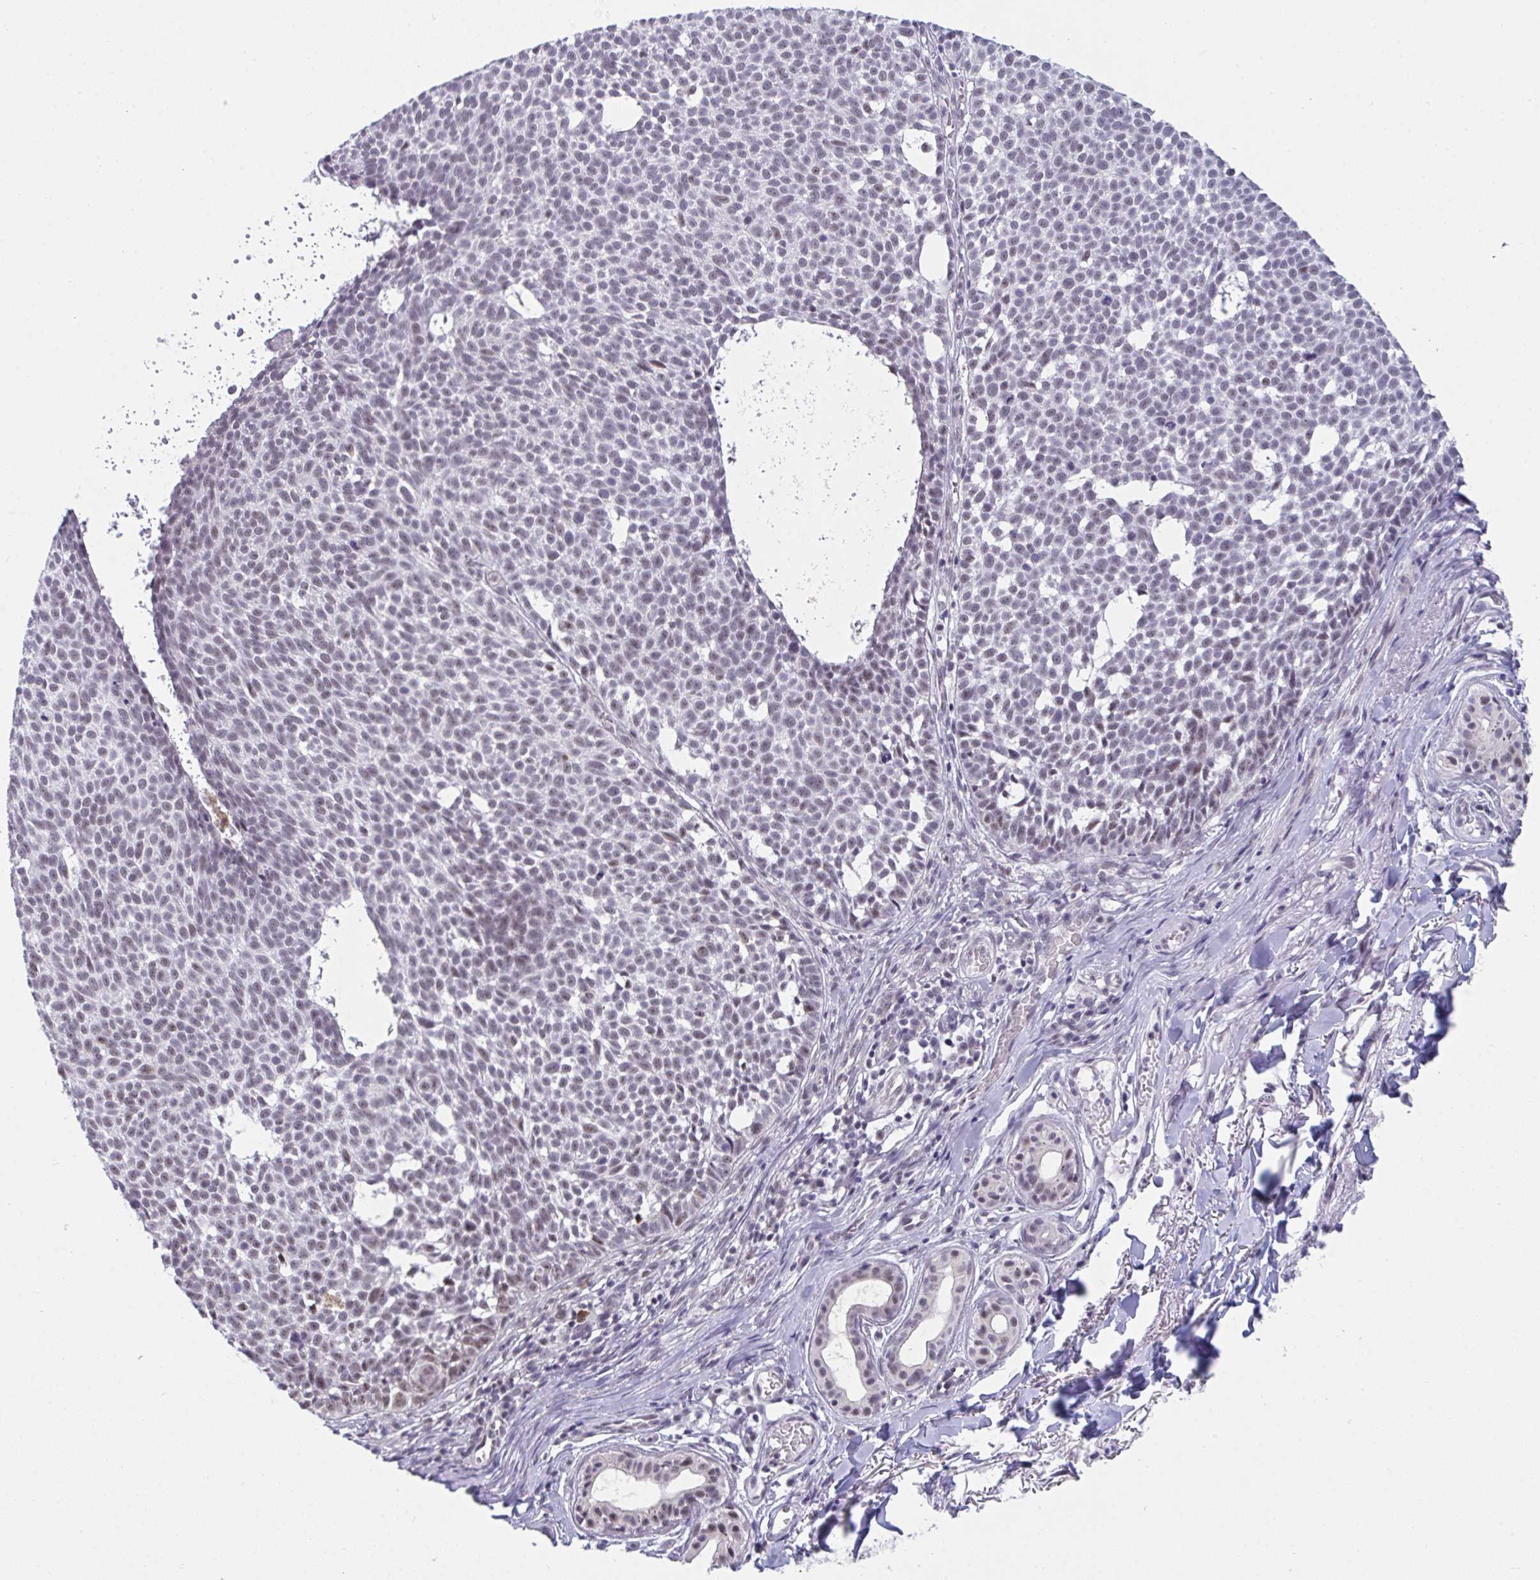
{"staining": {"intensity": "negative", "quantity": "none", "location": "none"}, "tissue": "skin cancer", "cell_type": "Tumor cells", "image_type": "cancer", "snomed": [{"axis": "morphology", "description": "Basal cell carcinoma"}, {"axis": "topography", "description": "Skin"}], "caption": "Tumor cells are negative for protein expression in human basal cell carcinoma (skin). The staining is performed using DAB brown chromogen with nuclei counter-stained in using hematoxylin.", "gene": "PRR14", "patient": {"sex": "male", "age": 63}}